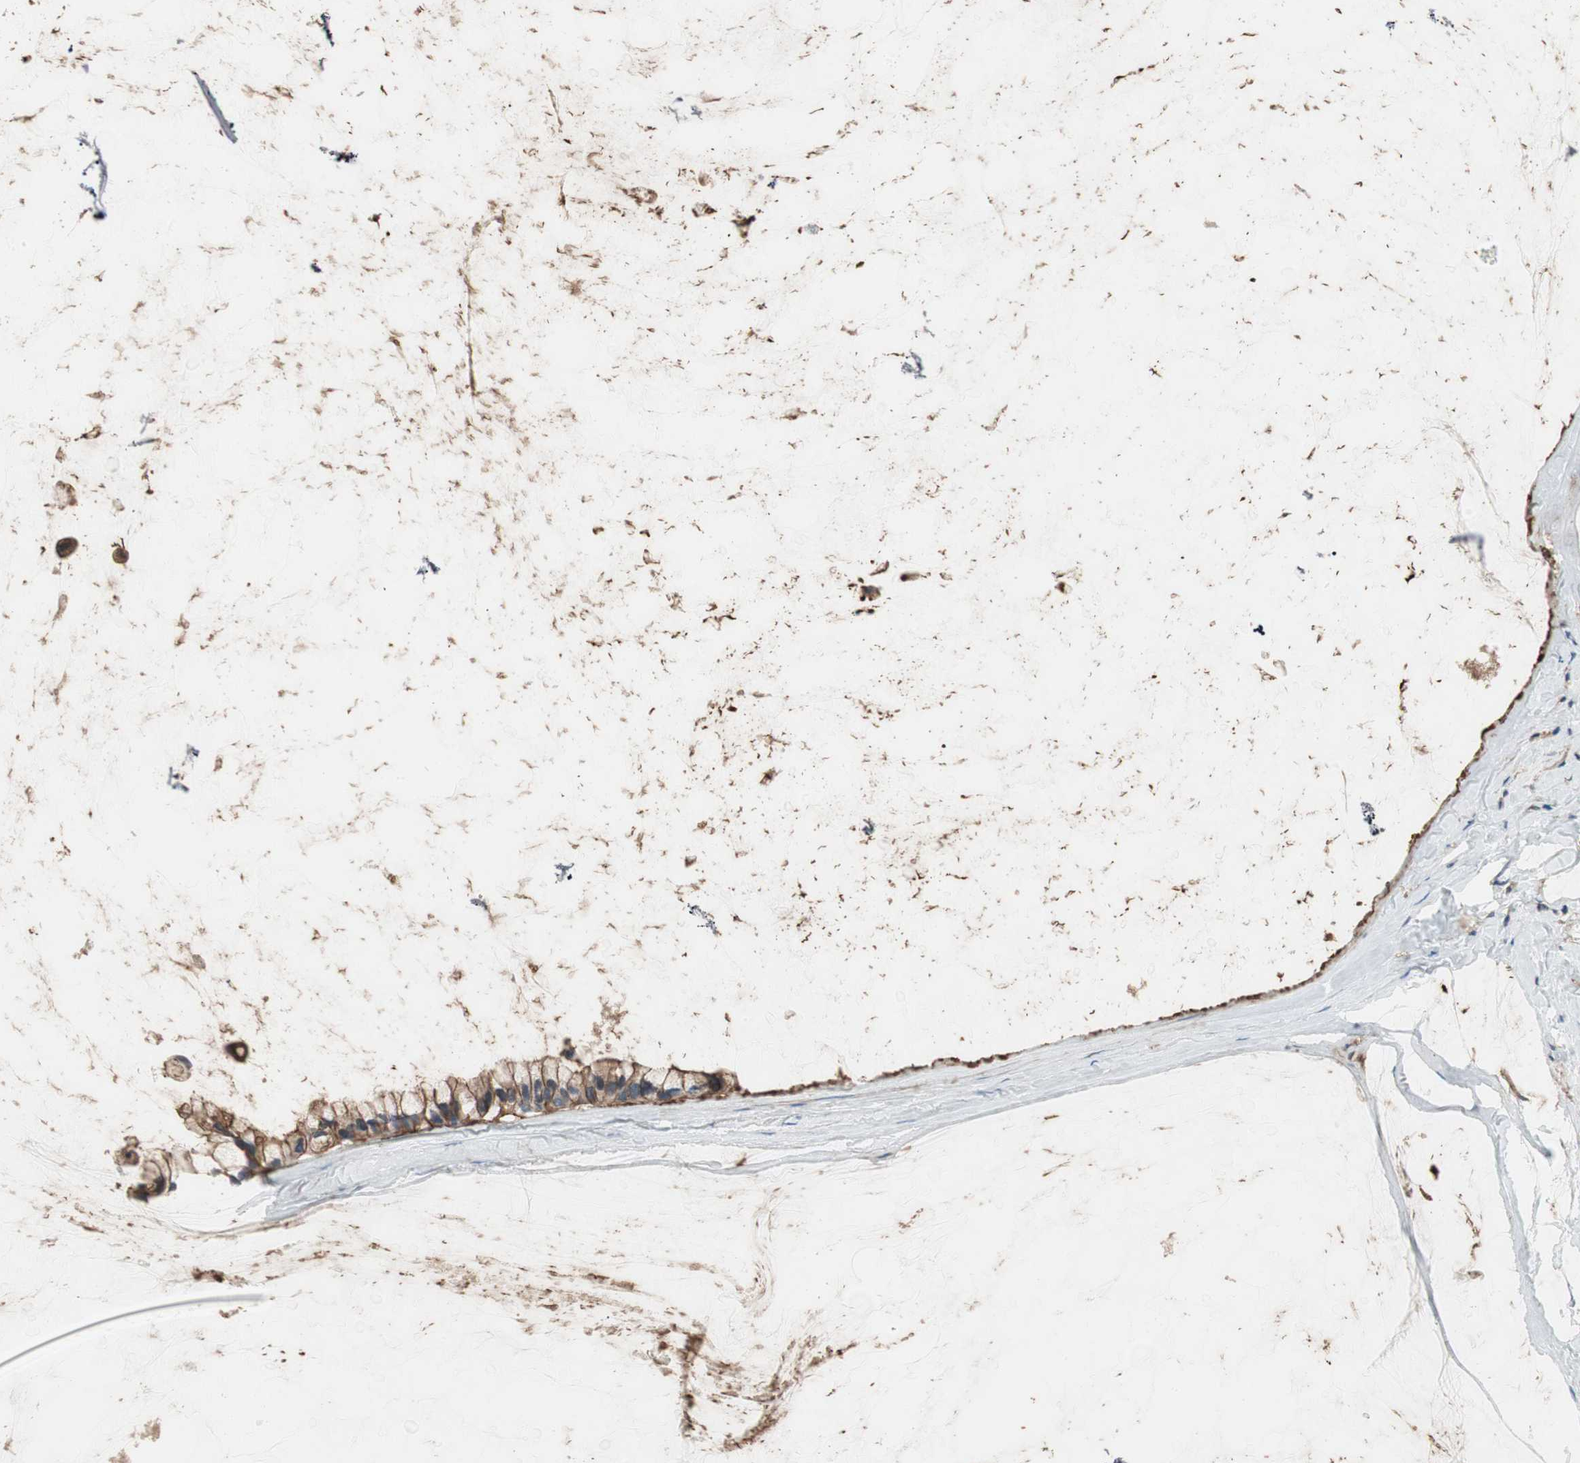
{"staining": {"intensity": "moderate", "quantity": ">75%", "location": "cytoplasmic/membranous"}, "tissue": "ovarian cancer", "cell_type": "Tumor cells", "image_type": "cancer", "snomed": [{"axis": "morphology", "description": "Cystadenocarcinoma, mucinous, NOS"}, {"axis": "topography", "description": "Ovary"}], "caption": "Ovarian cancer (mucinous cystadenocarcinoma) stained with a protein marker demonstrates moderate staining in tumor cells.", "gene": "IL1RL1", "patient": {"sex": "female", "age": 39}}